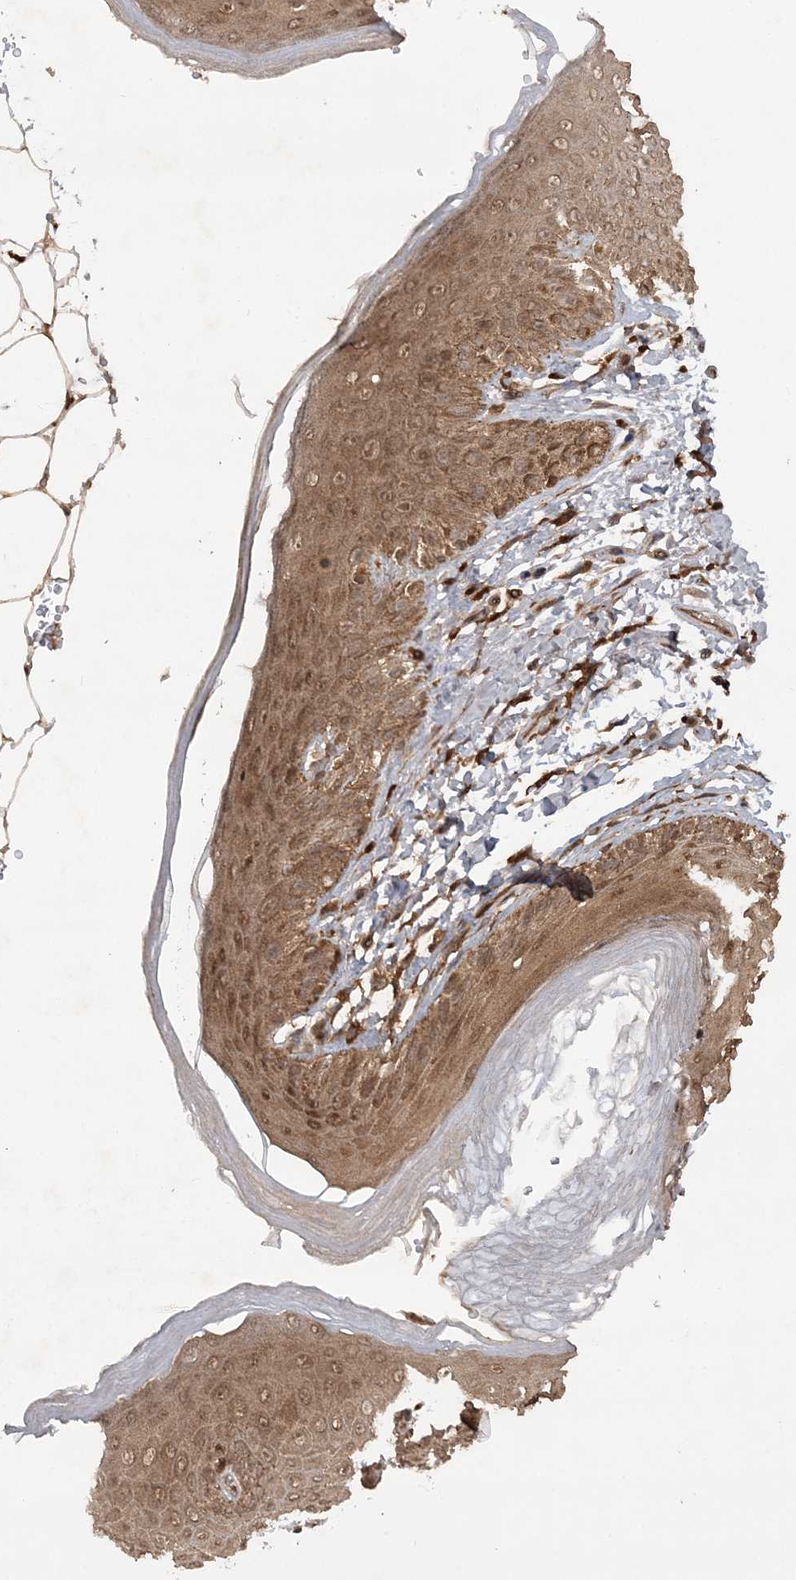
{"staining": {"intensity": "moderate", "quantity": ">75%", "location": "cytoplasmic/membranous,nuclear"}, "tissue": "skin", "cell_type": "Epidermal cells", "image_type": "normal", "snomed": [{"axis": "morphology", "description": "Normal tissue, NOS"}, {"axis": "topography", "description": "Anal"}], "caption": "Immunohistochemical staining of benign skin exhibits >75% levels of moderate cytoplasmic/membranous,nuclear protein positivity in about >75% of epidermal cells. Immunohistochemistry (ihc) stains the protein of interest in brown and the nuclei are stained blue.", "gene": "LACC1", "patient": {"sex": "male", "age": 44}}